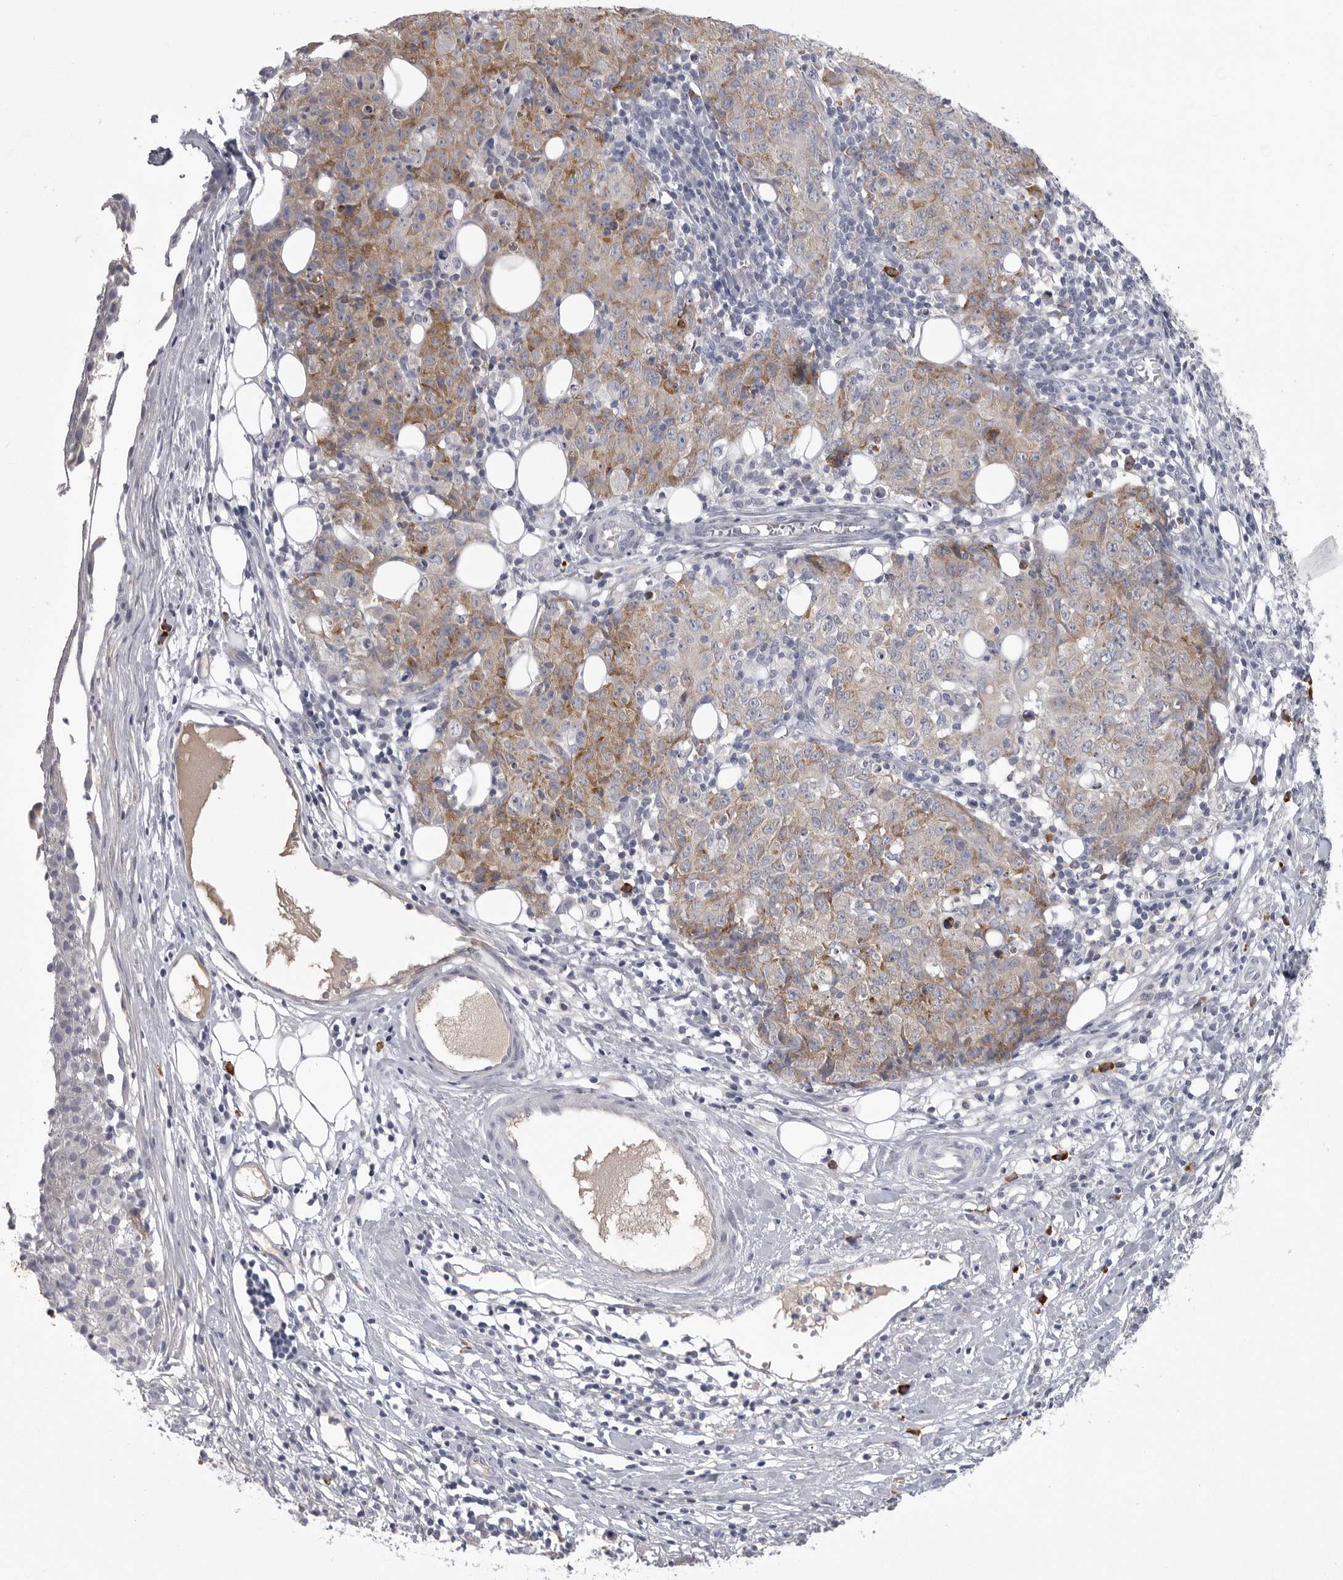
{"staining": {"intensity": "moderate", "quantity": ">75%", "location": "cytoplasmic/membranous"}, "tissue": "ovarian cancer", "cell_type": "Tumor cells", "image_type": "cancer", "snomed": [{"axis": "morphology", "description": "Carcinoma, endometroid"}, {"axis": "topography", "description": "Ovary"}], "caption": "Ovarian cancer (endometroid carcinoma) stained with a brown dye exhibits moderate cytoplasmic/membranous positive positivity in about >75% of tumor cells.", "gene": "FKBP2", "patient": {"sex": "female", "age": 42}}